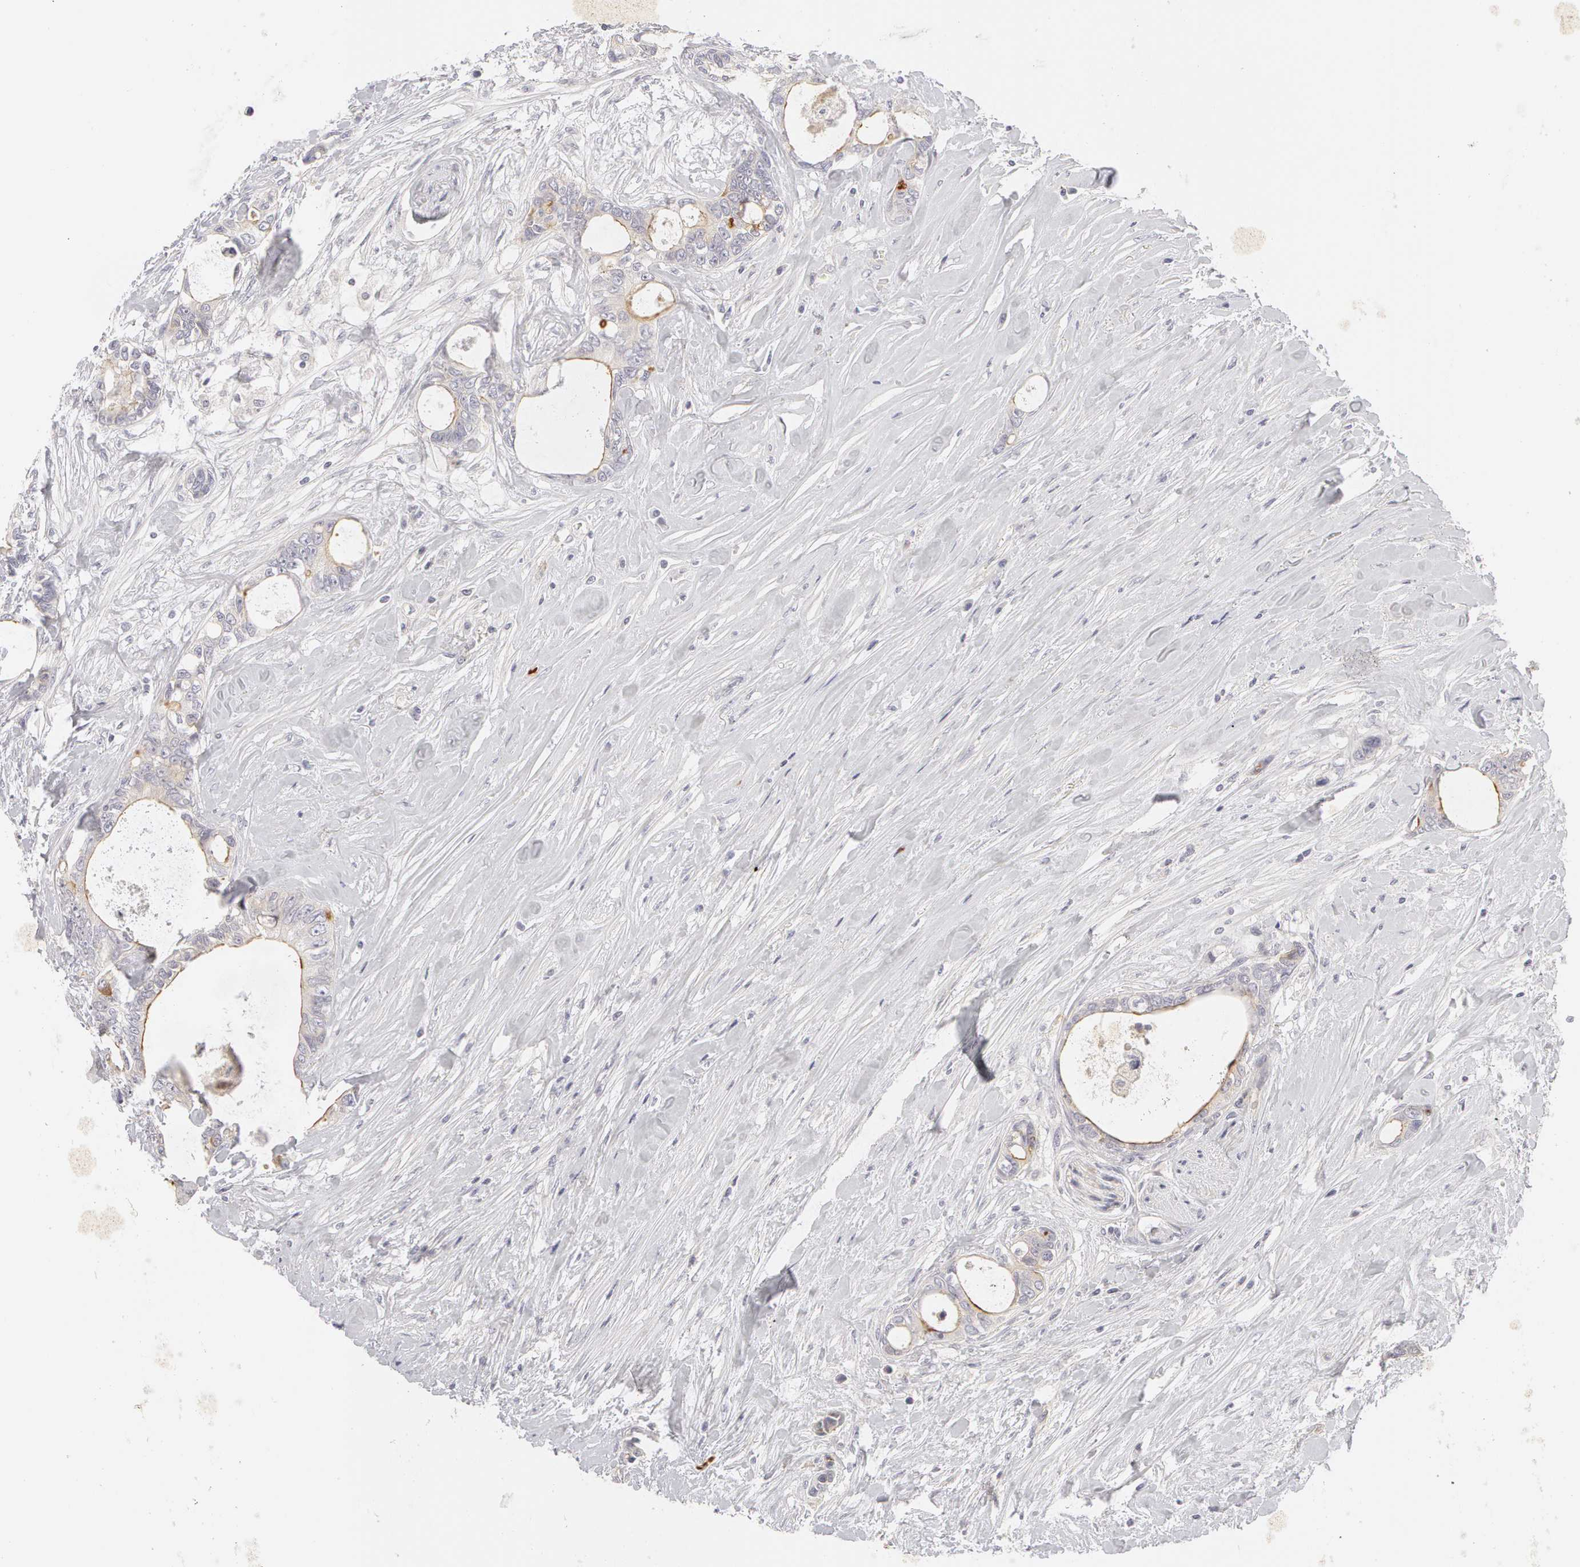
{"staining": {"intensity": "moderate", "quantity": "25%-75%", "location": "cytoplasmic/membranous"}, "tissue": "colorectal cancer", "cell_type": "Tumor cells", "image_type": "cancer", "snomed": [{"axis": "morphology", "description": "Adenocarcinoma, NOS"}, {"axis": "topography", "description": "Rectum"}], "caption": "Immunohistochemistry (IHC) micrograph of neoplastic tissue: colorectal adenocarcinoma stained using immunohistochemistry (IHC) reveals medium levels of moderate protein expression localized specifically in the cytoplasmic/membranous of tumor cells, appearing as a cytoplasmic/membranous brown color.", "gene": "ABCB1", "patient": {"sex": "female", "age": 57}}